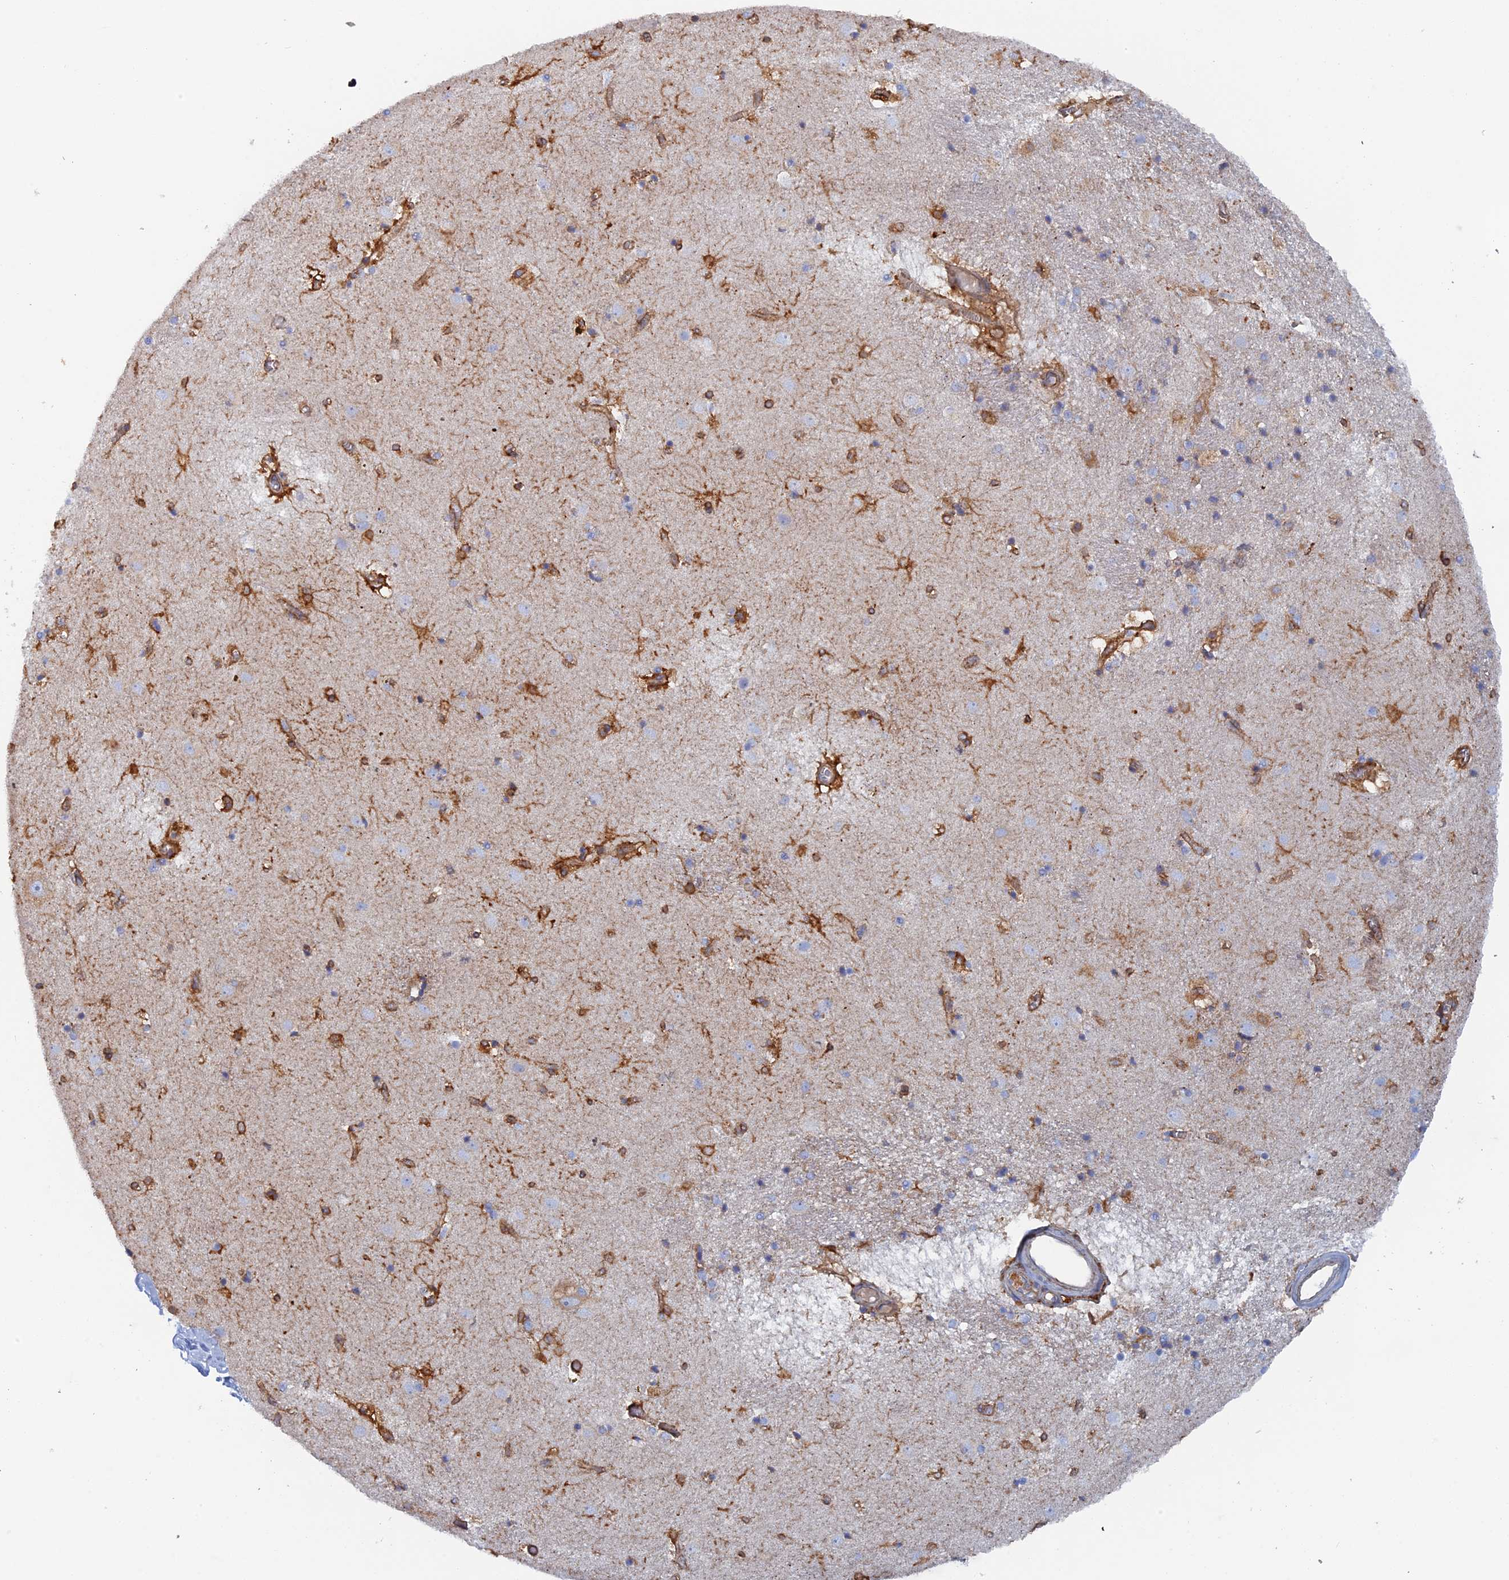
{"staining": {"intensity": "strong", "quantity": "25%-75%", "location": "cytoplasmic/membranous"}, "tissue": "caudate", "cell_type": "Glial cells", "image_type": "normal", "snomed": [{"axis": "morphology", "description": "Normal tissue, NOS"}, {"axis": "topography", "description": "Lateral ventricle wall"}], "caption": "Immunohistochemistry (IHC) (DAB (3,3'-diaminobenzidine)) staining of normal human caudate displays strong cytoplasmic/membranous protein expression in about 25%-75% of glial cells.", "gene": "COG7", "patient": {"sex": "male", "age": 70}}